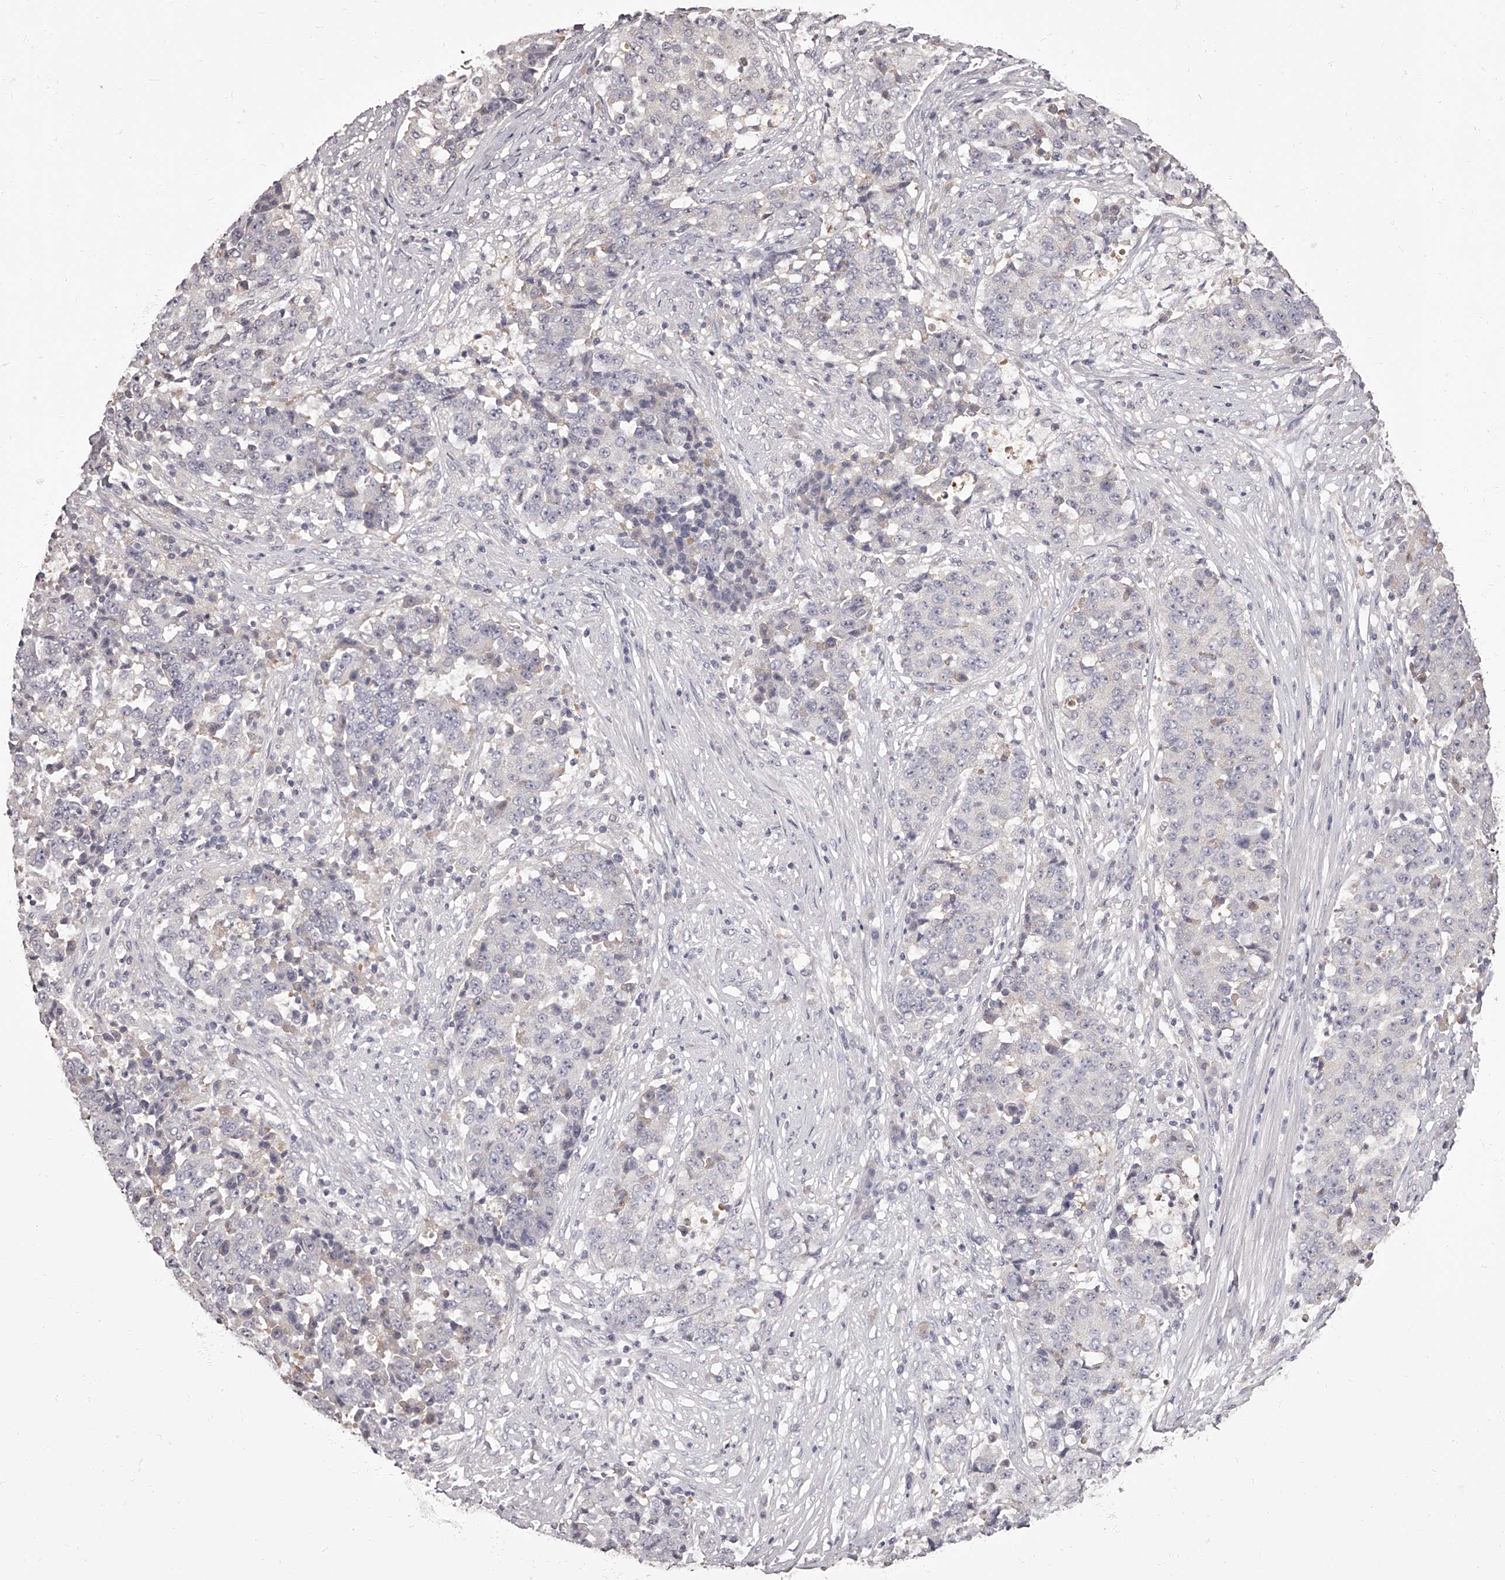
{"staining": {"intensity": "negative", "quantity": "none", "location": "none"}, "tissue": "stomach cancer", "cell_type": "Tumor cells", "image_type": "cancer", "snomed": [{"axis": "morphology", "description": "Adenocarcinoma, NOS"}, {"axis": "topography", "description": "Stomach"}], "caption": "A histopathology image of adenocarcinoma (stomach) stained for a protein demonstrates no brown staining in tumor cells.", "gene": "APEH", "patient": {"sex": "male", "age": 59}}